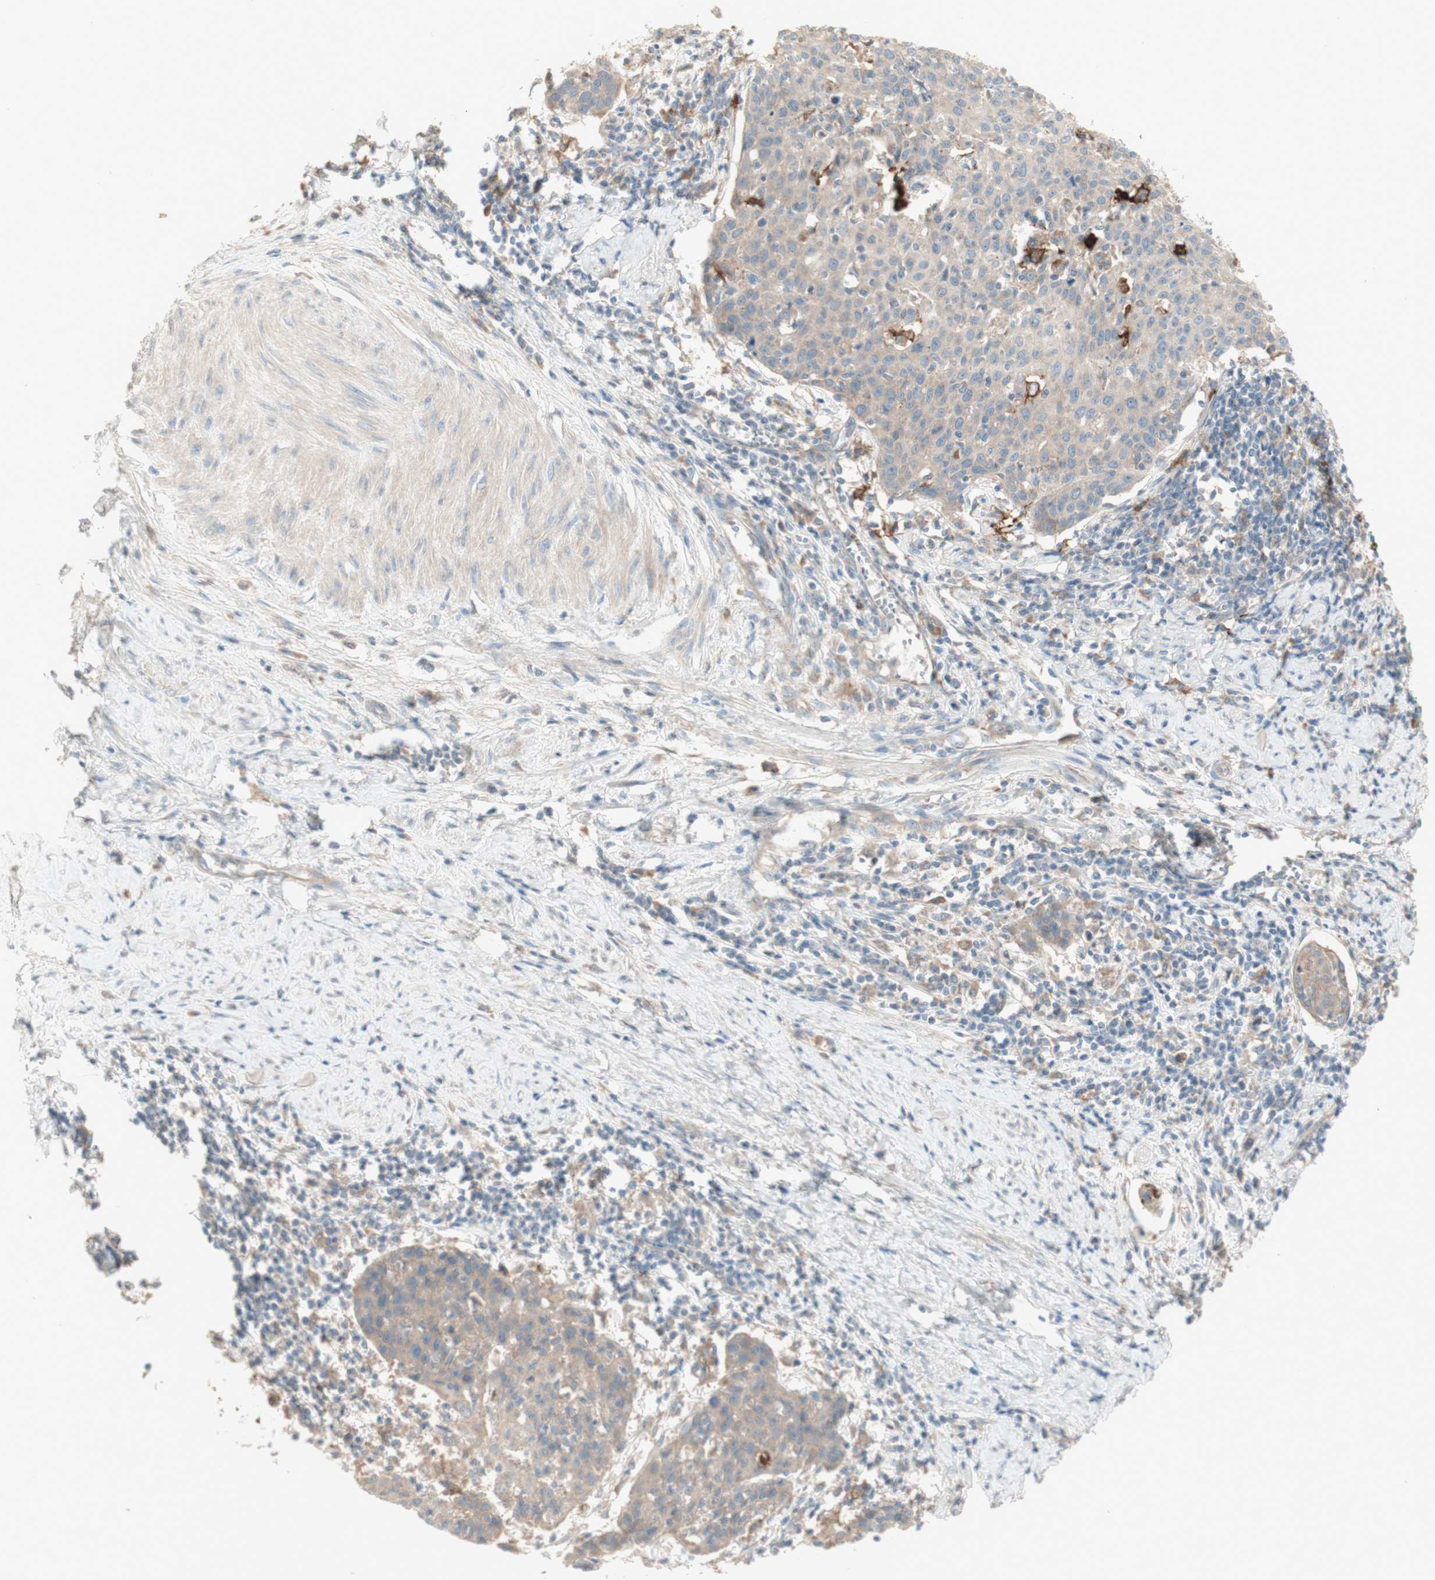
{"staining": {"intensity": "weak", "quantity": ">75%", "location": "cytoplasmic/membranous"}, "tissue": "cervical cancer", "cell_type": "Tumor cells", "image_type": "cancer", "snomed": [{"axis": "morphology", "description": "Squamous cell carcinoma, NOS"}, {"axis": "topography", "description": "Cervix"}], "caption": "About >75% of tumor cells in cervical cancer (squamous cell carcinoma) exhibit weak cytoplasmic/membranous protein positivity as visualized by brown immunohistochemical staining.", "gene": "PTGER4", "patient": {"sex": "female", "age": 38}}